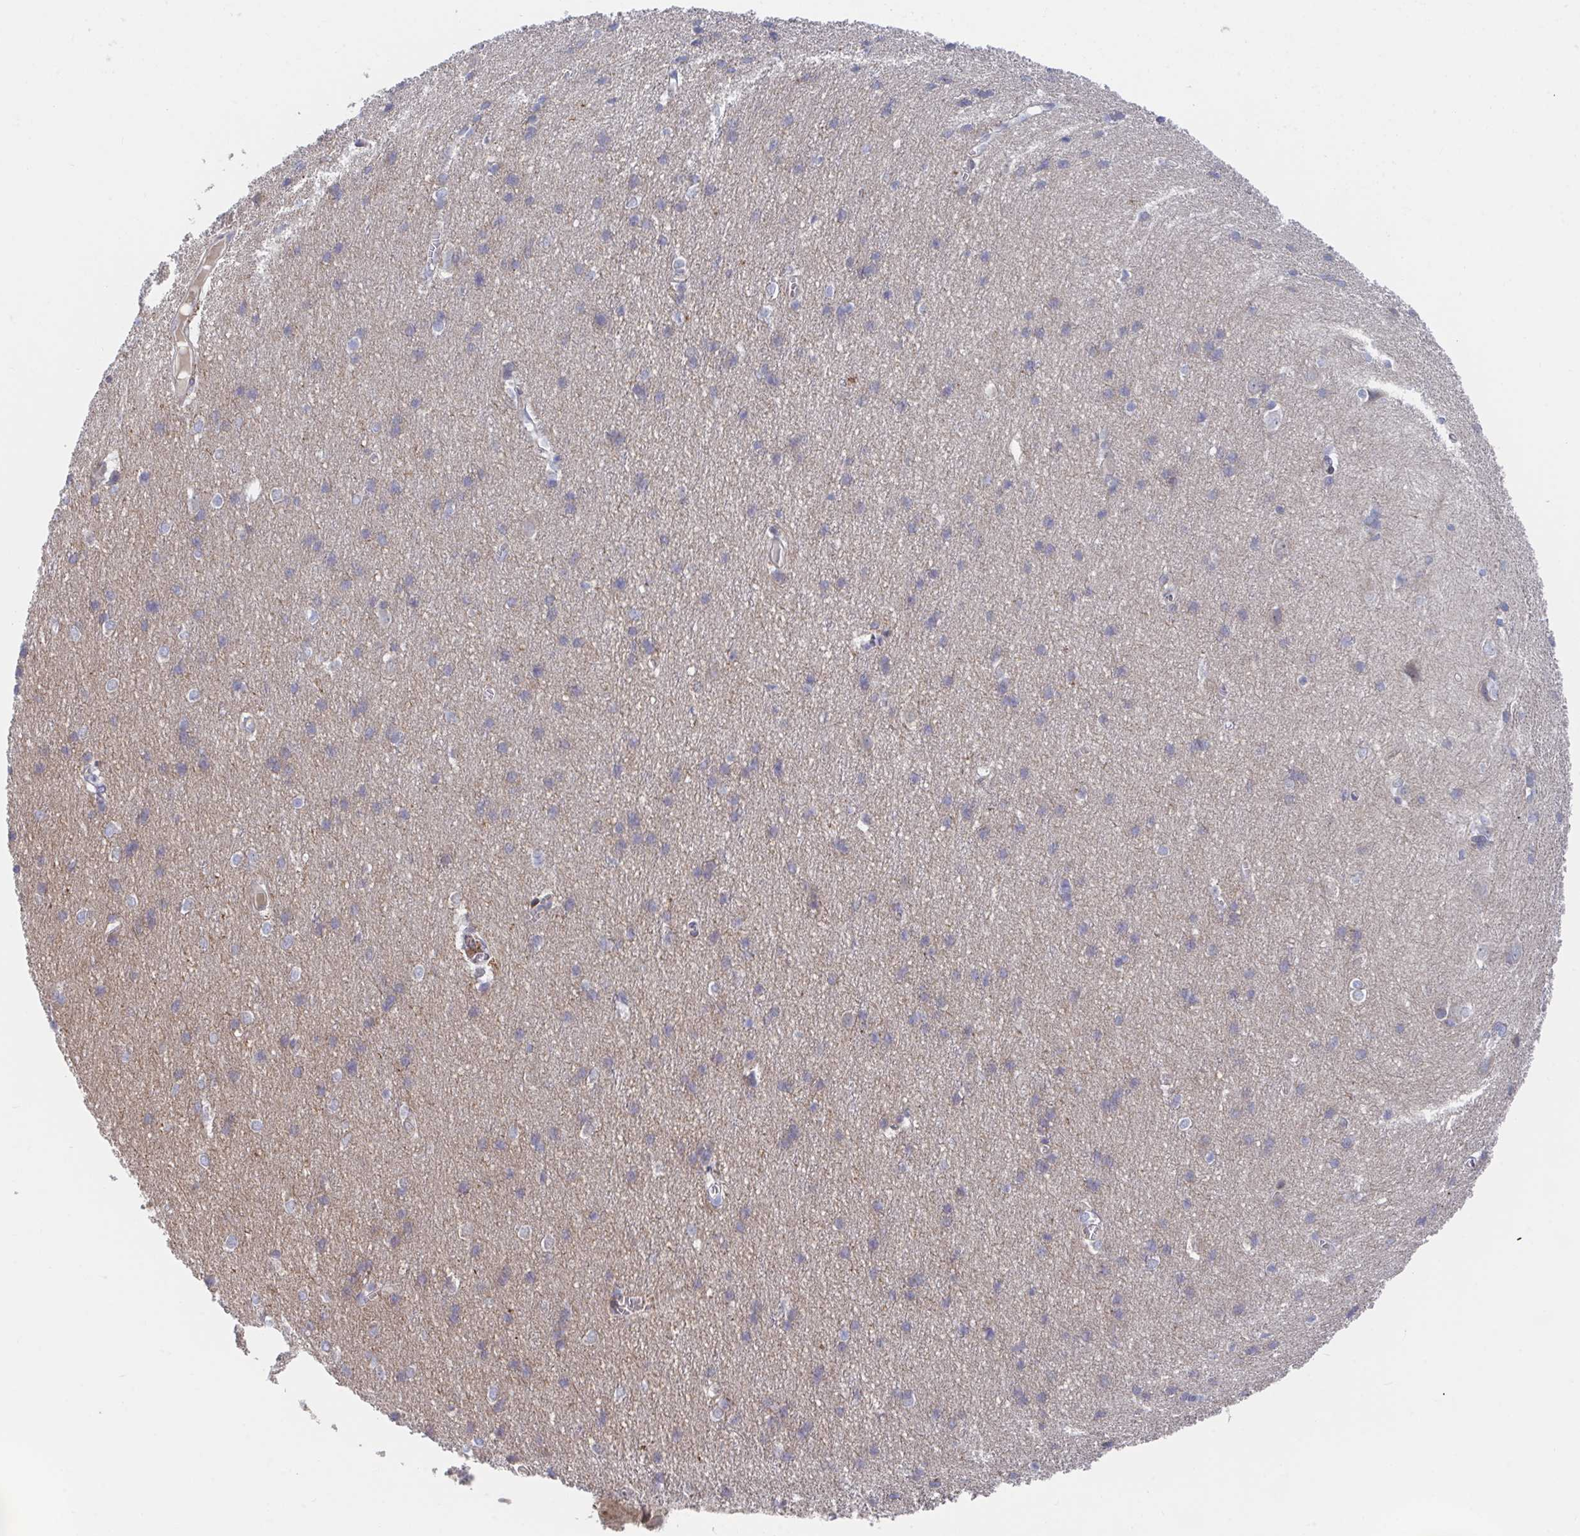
{"staining": {"intensity": "weak", "quantity": "25%-75%", "location": "cytoplasmic/membranous"}, "tissue": "cerebral cortex", "cell_type": "Endothelial cells", "image_type": "normal", "snomed": [{"axis": "morphology", "description": "Normal tissue, NOS"}, {"axis": "topography", "description": "Cerebral cortex"}], "caption": "IHC (DAB (3,3'-diaminobenzidine)) staining of normal human cerebral cortex displays weak cytoplasmic/membranous protein positivity in approximately 25%-75% of endothelial cells.", "gene": "FJX1", "patient": {"sex": "male", "age": 37}}